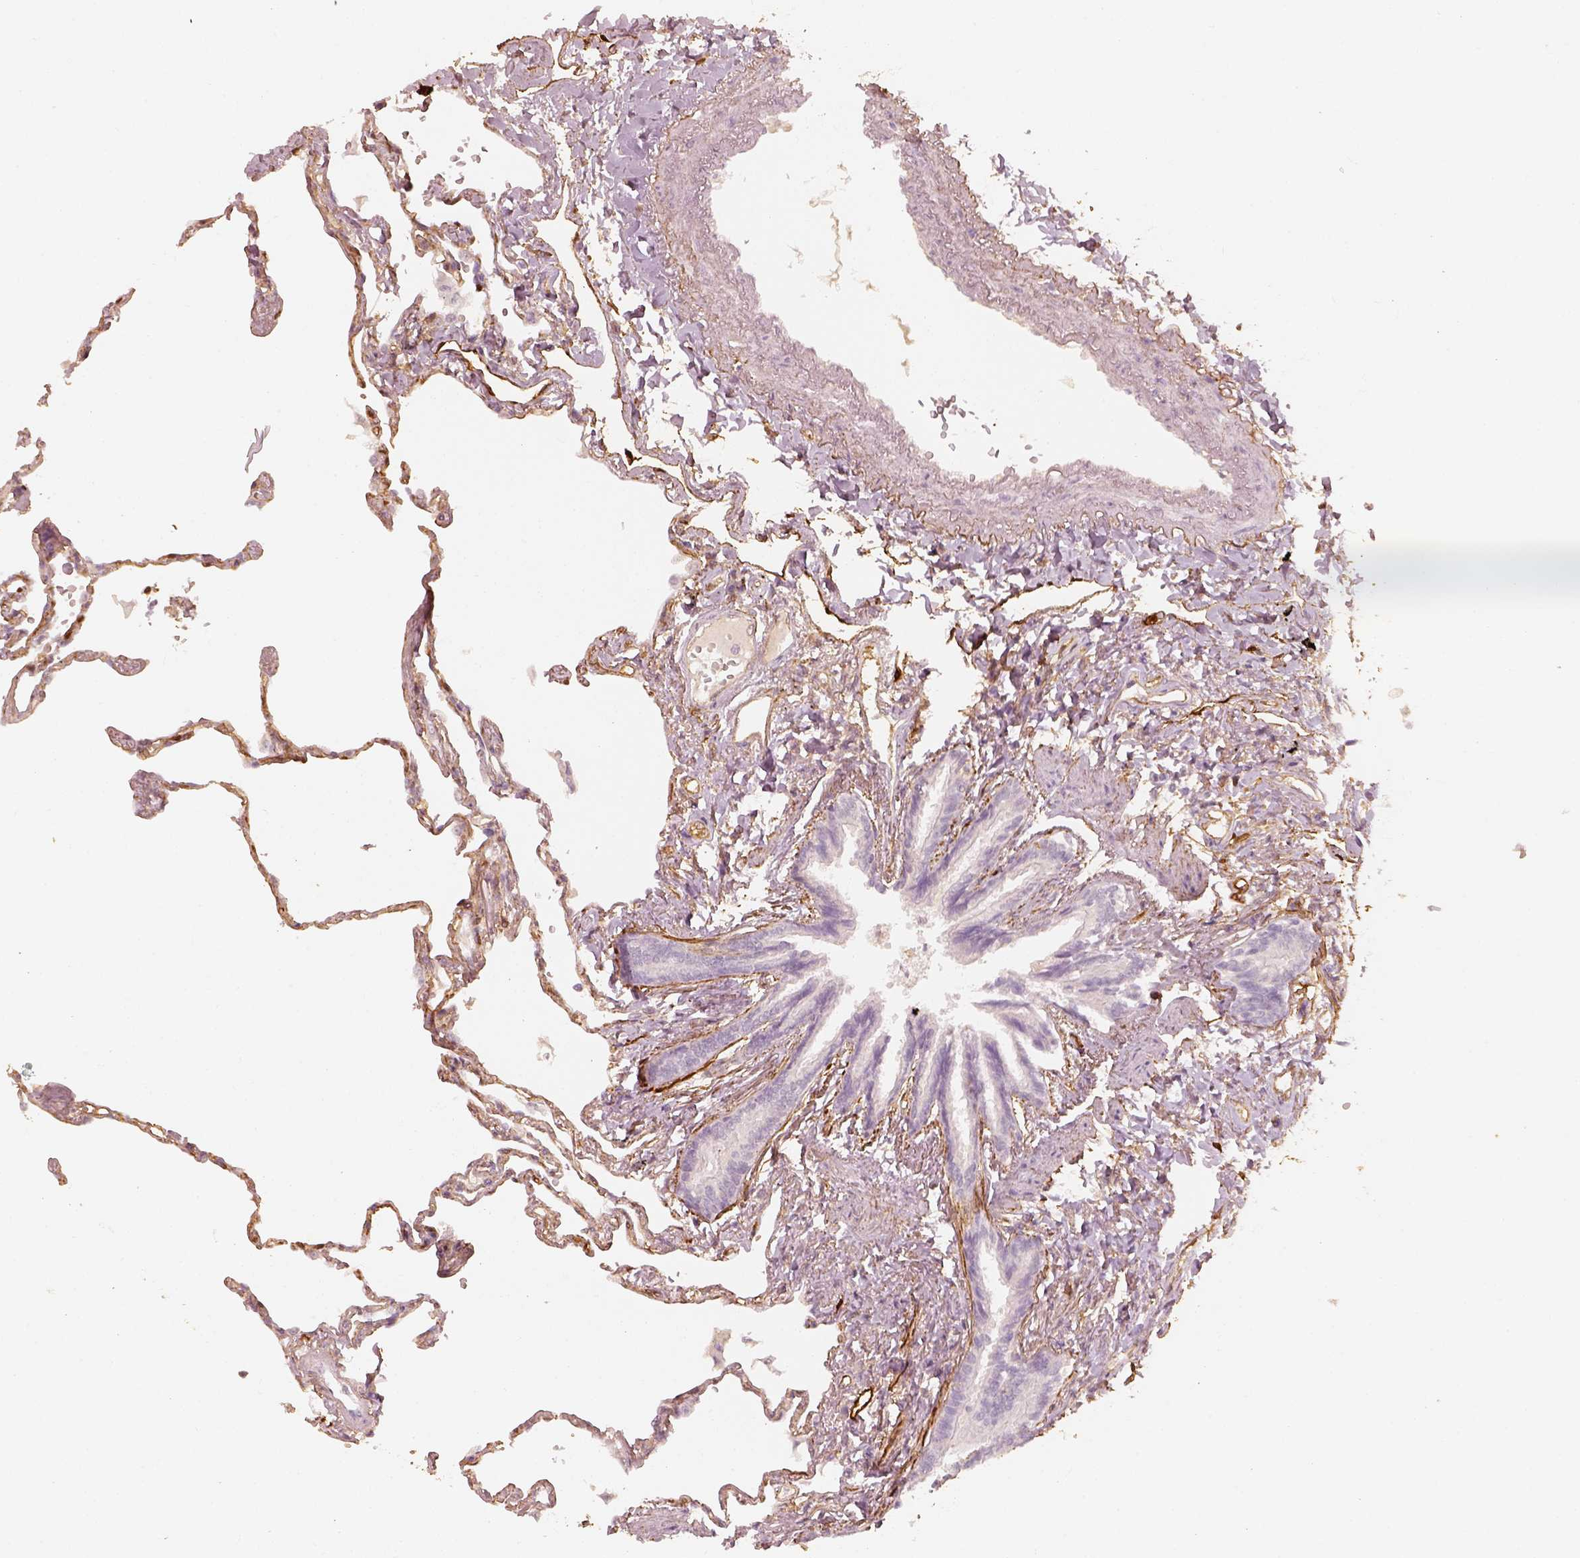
{"staining": {"intensity": "strong", "quantity": "25%-75%", "location": "cytoplasmic/membranous,nuclear"}, "tissue": "lung", "cell_type": "Alveolar cells", "image_type": "normal", "snomed": [{"axis": "morphology", "description": "Normal tissue, NOS"}, {"axis": "topography", "description": "Lung"}], "caption": "Protein expression analysis of normal human lung reveals strong cytoplasmic/membranous,nuclear expression in approximately 25%-75% of alveolar cells.", "gene": "FSCN1", "patient": {"sex": "male", "age": 78}}